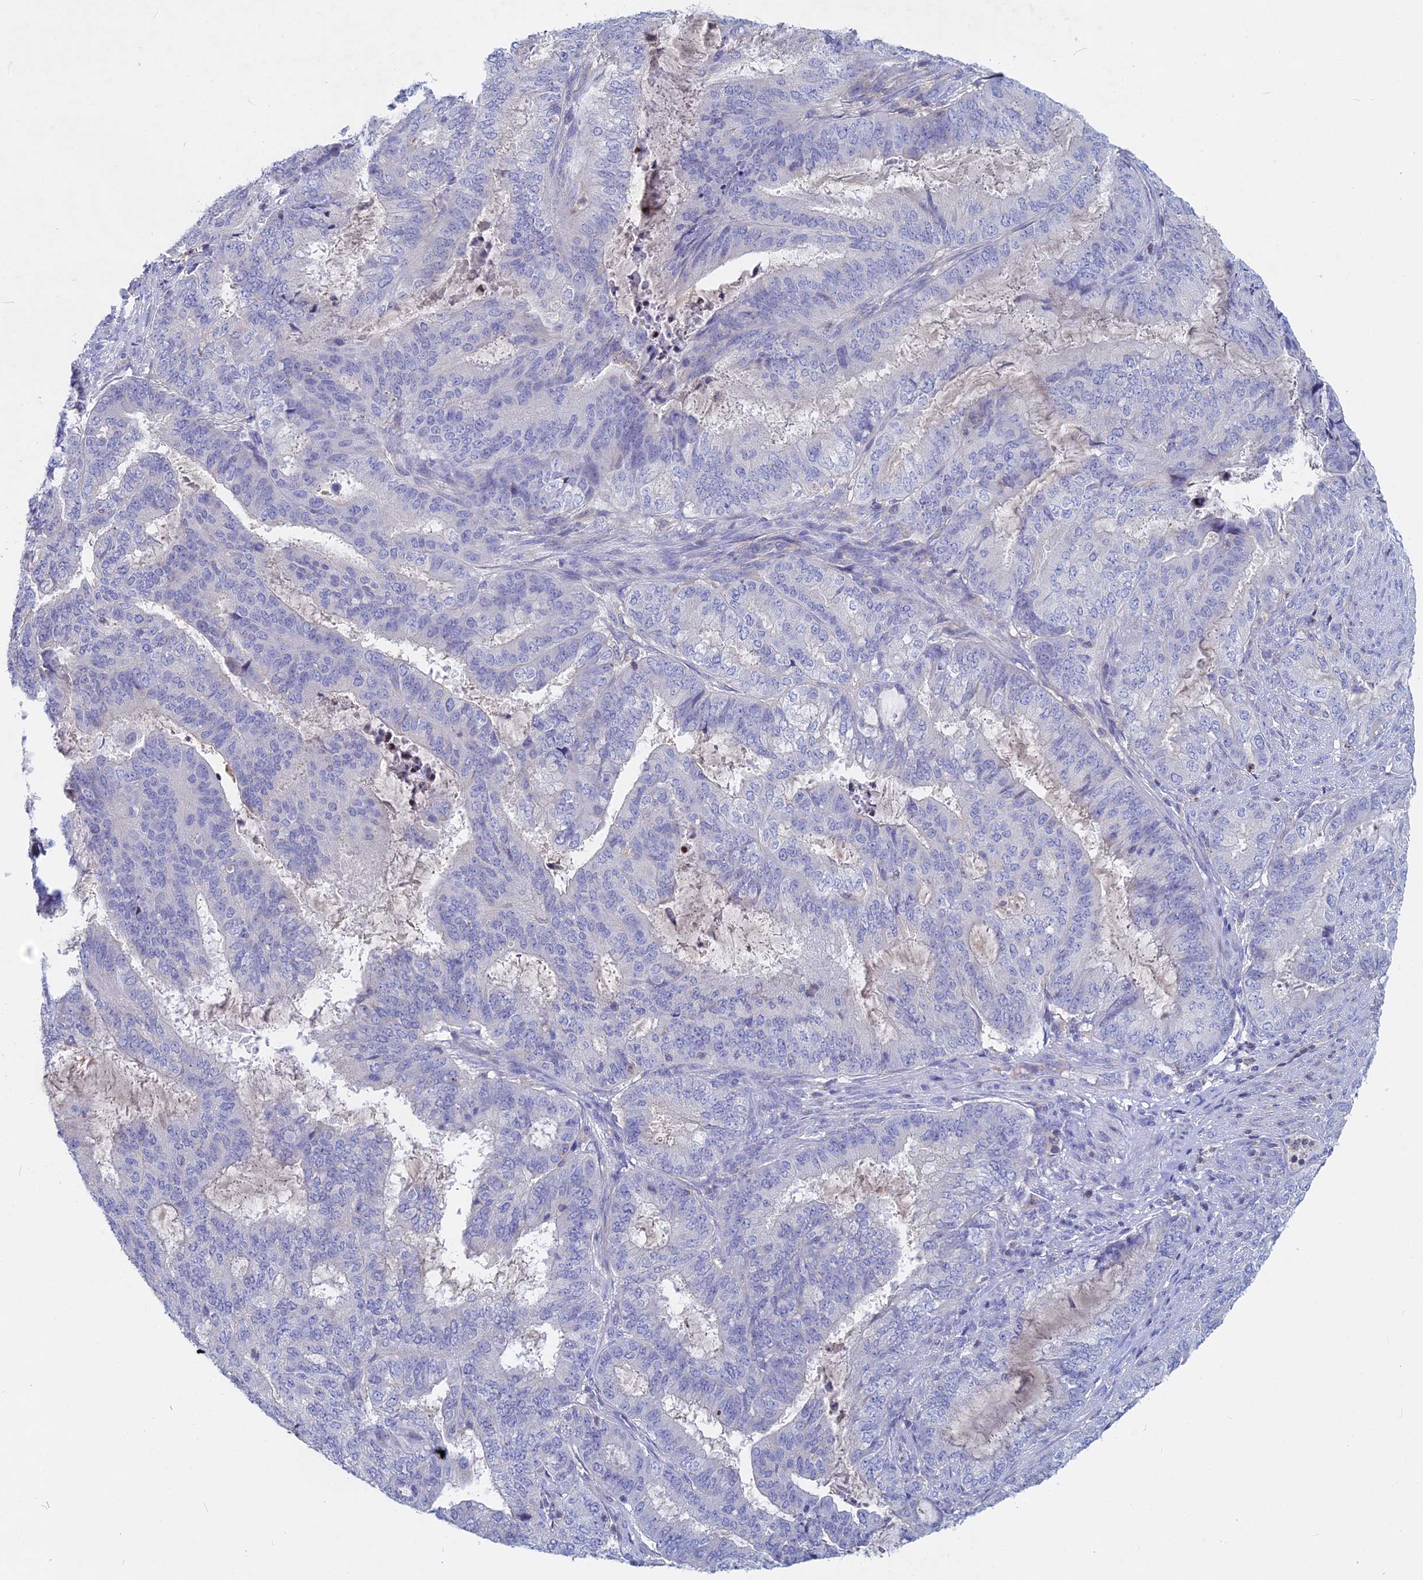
{"staining": {"intensity": "negative", "quantity": "none", "location": "none"}, "tissue": "endometrial cancer", "cell_type": "Tumor cells", "image_type": "cancer", "snomed": [{"axis": "morphology", "description": "Adenocarcinoma, NOS"}, {"axis": "topography", "description": "Endometrium"}], "caption": "IHC photomicrograph of neoplastic tissue: human endometrial cancer (adenocarcinoma) stained with DAB shows no significant protein positivity in tumor cells.", "gene": "ACP7", "patient": {"sex": "female", "age": 51}}